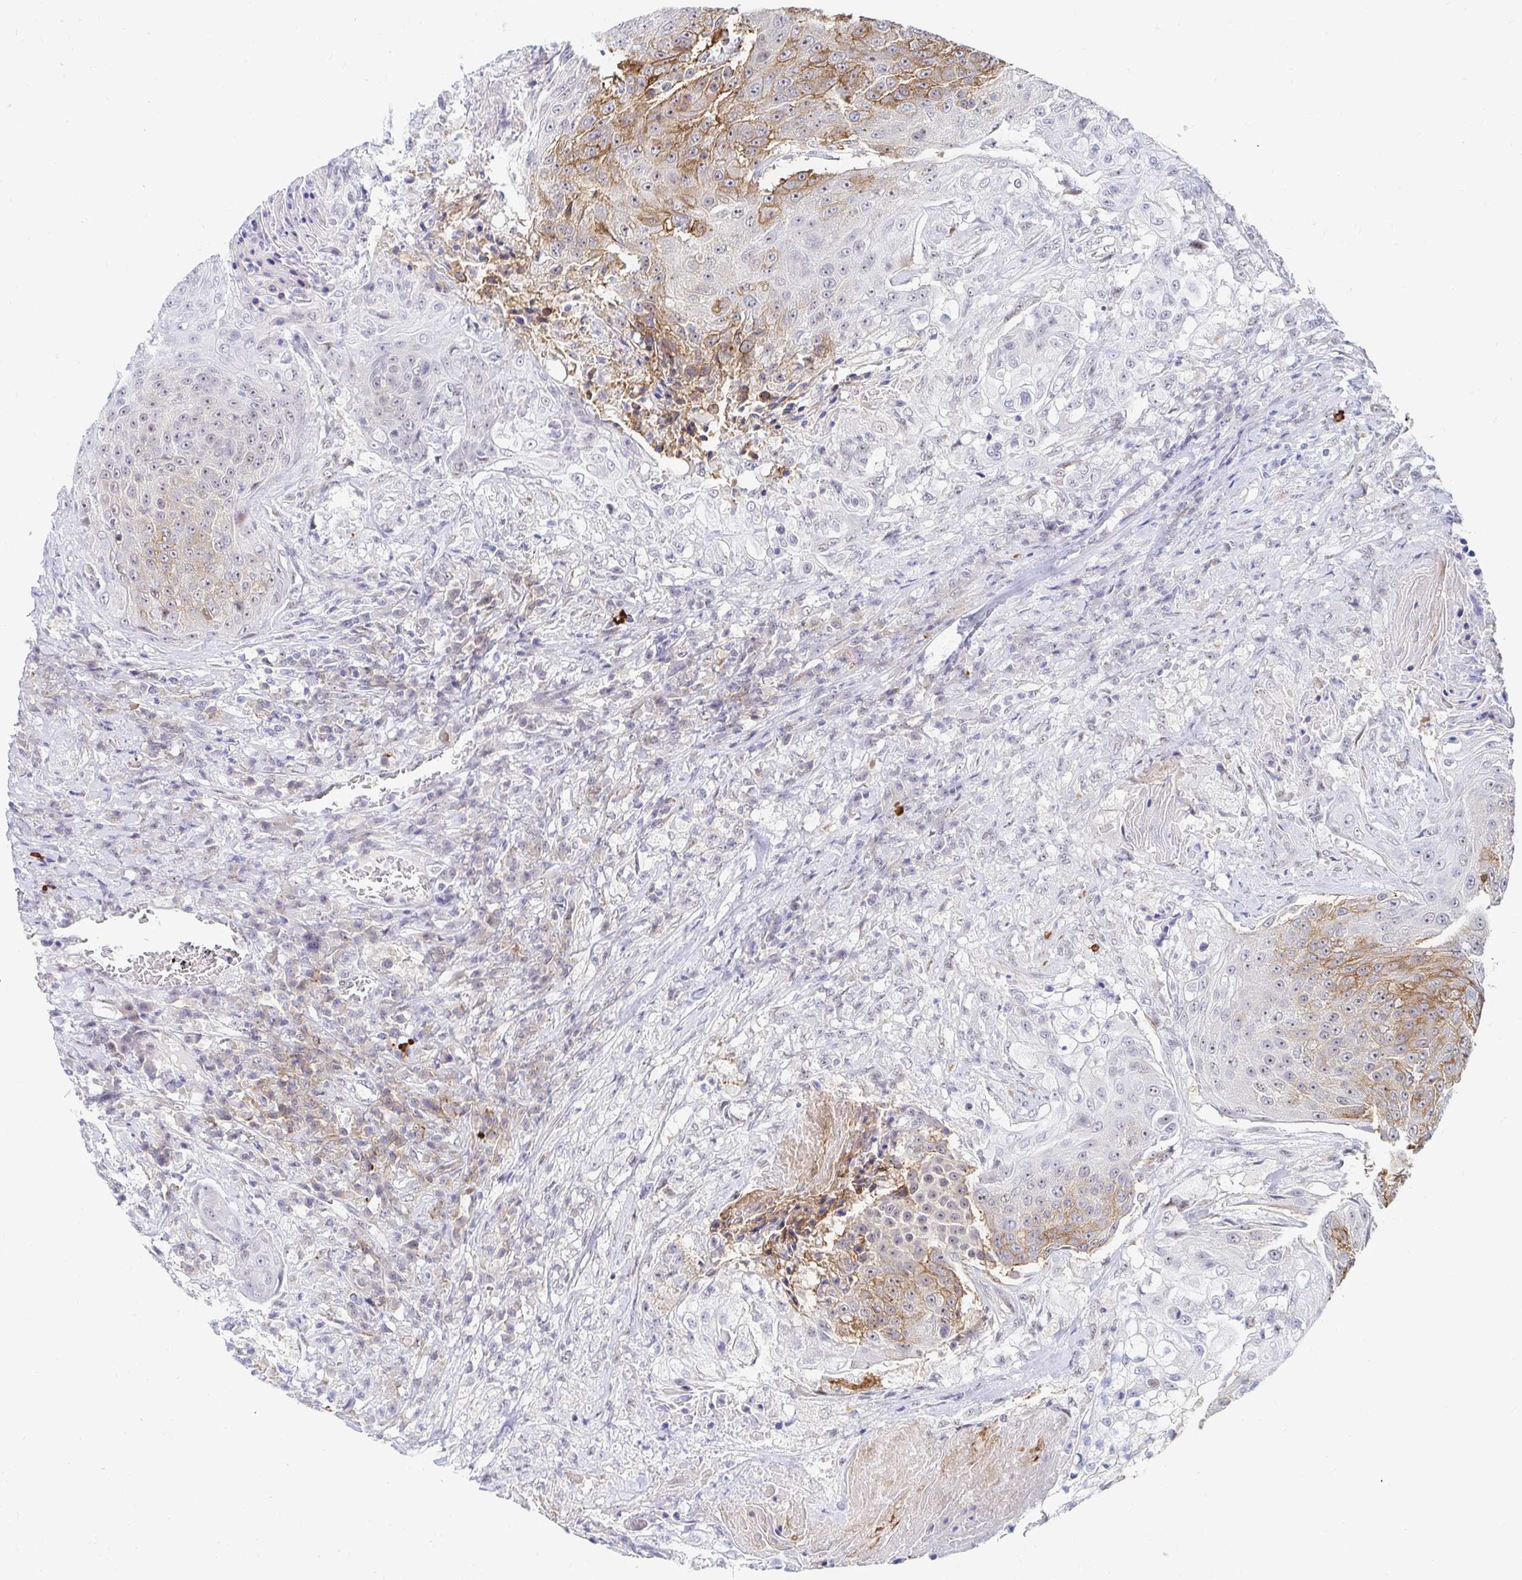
{"staining": {"intensity": "moderate", "quantity": "25%-75%", "location": "cytoplasmic/membranous"}, "tissue": "urothelial cancer", "cell_type": "Tumor cells", "image_type": "cancer", "snomed": [{"axis": "morphology", "description": "Urothelial carcinoma, High grade"}, {"axis": "topography", "description": "Urinary bladder"}], "caption": "Immunohistochemical staining of urothelial carcinoma (high-grade) displays medium levels of moderate cytoplasmic/membranous positivity in about 25%-75% of tumor cells.", "gene": "COL28A1", "patient": {"sex": "female", "age": 63}}